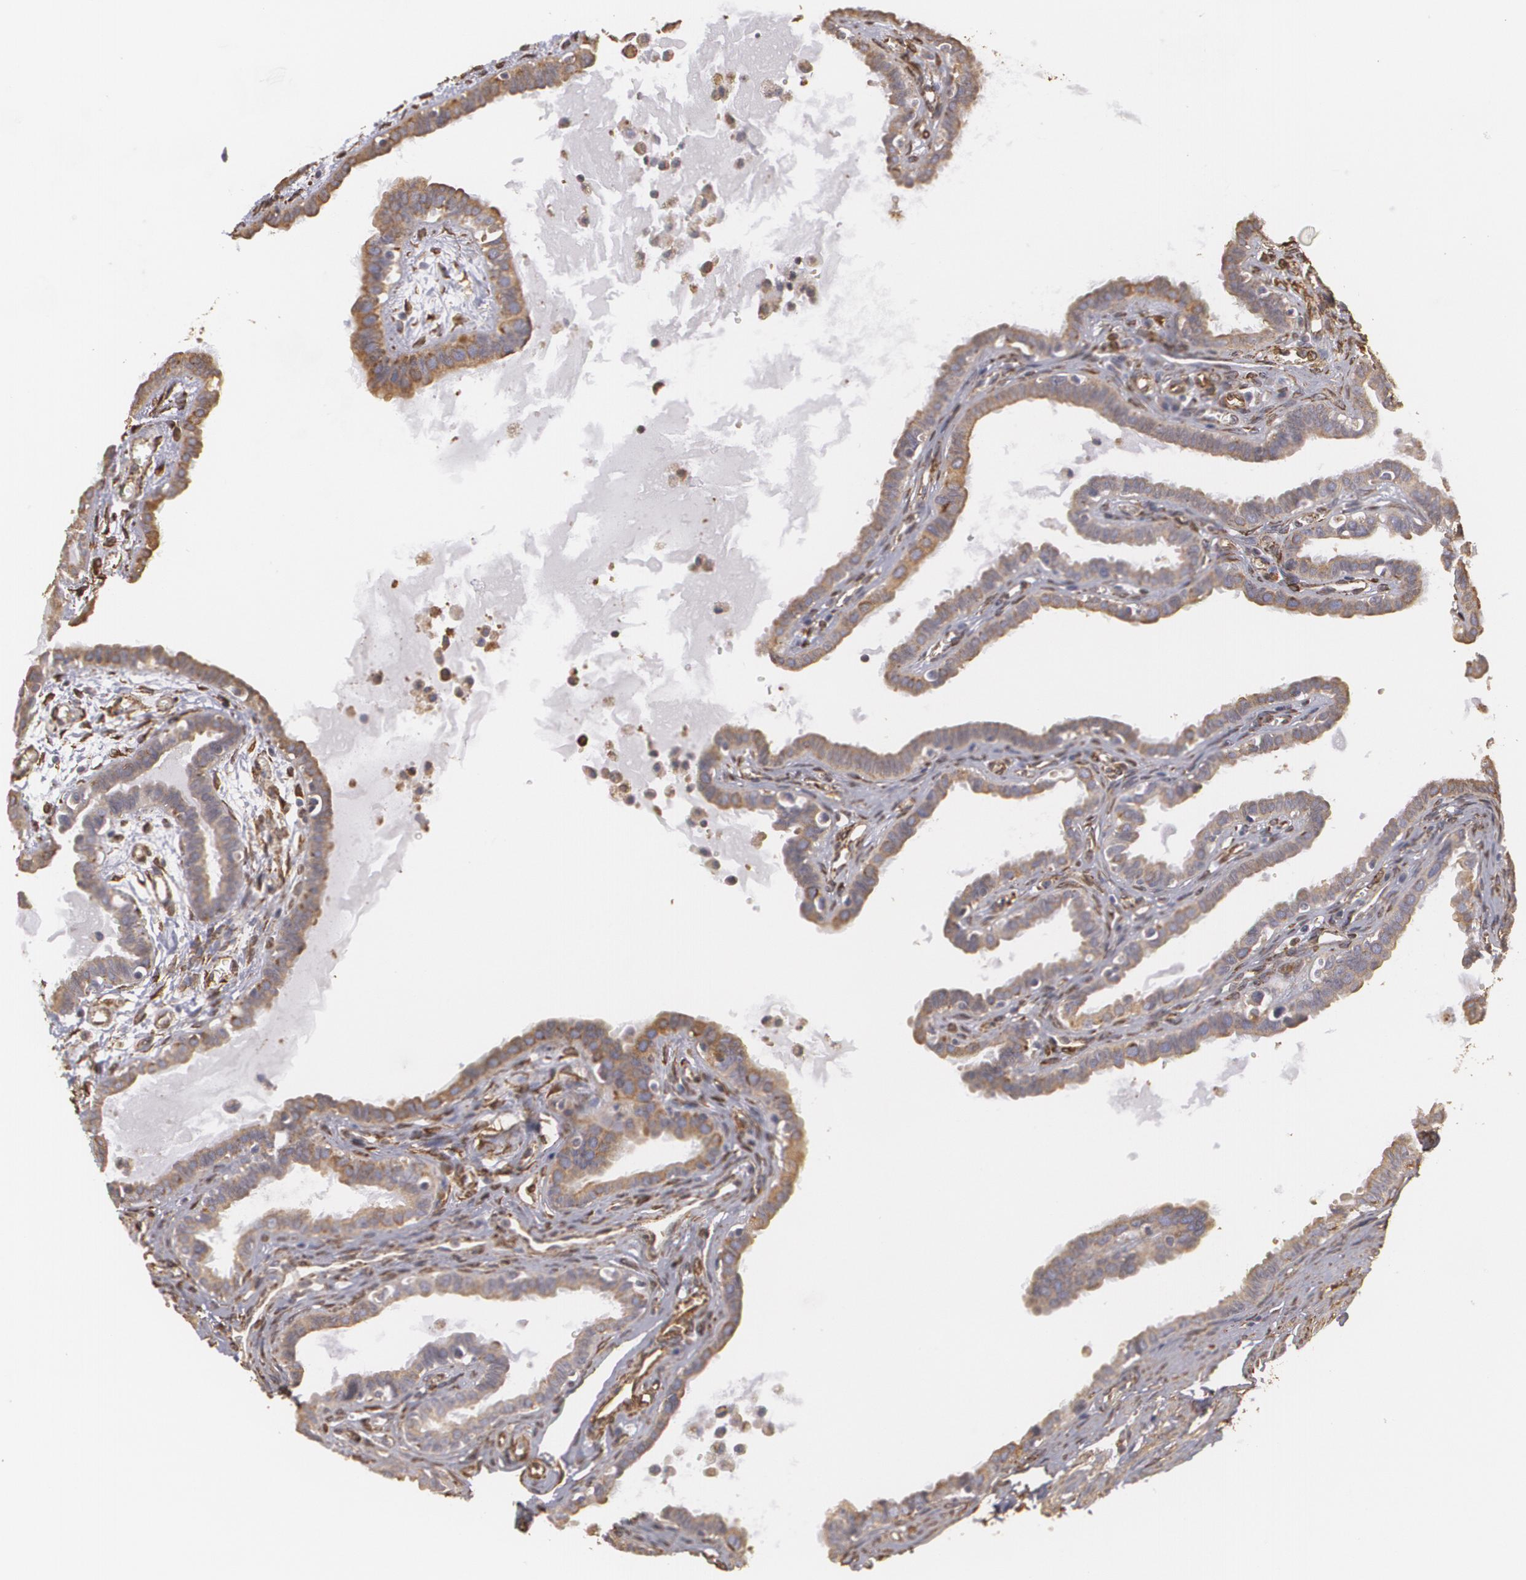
{"staining": {"intensity": "moderate", "quantity": ">75%", "location": "cytoplasmic/membranous"}, "tissue": "fallopian tube", "cell_type": "Glandular cells", "image_type": "normal", "snomed": [{"axis": "morphology", "description": "Normal tissue, NOS"}, {"axis": "topography", "description": "Fallopian tube"}], "caption": "An immunohistochemistry image of normal tissue is shown. Protein staining in brown highlights moderate cytoplasmic/membranous positivity in fallopian tube within glandular cells.", "gene": "CYB5R3", "patient": {"sex": "female", "age": 67}}